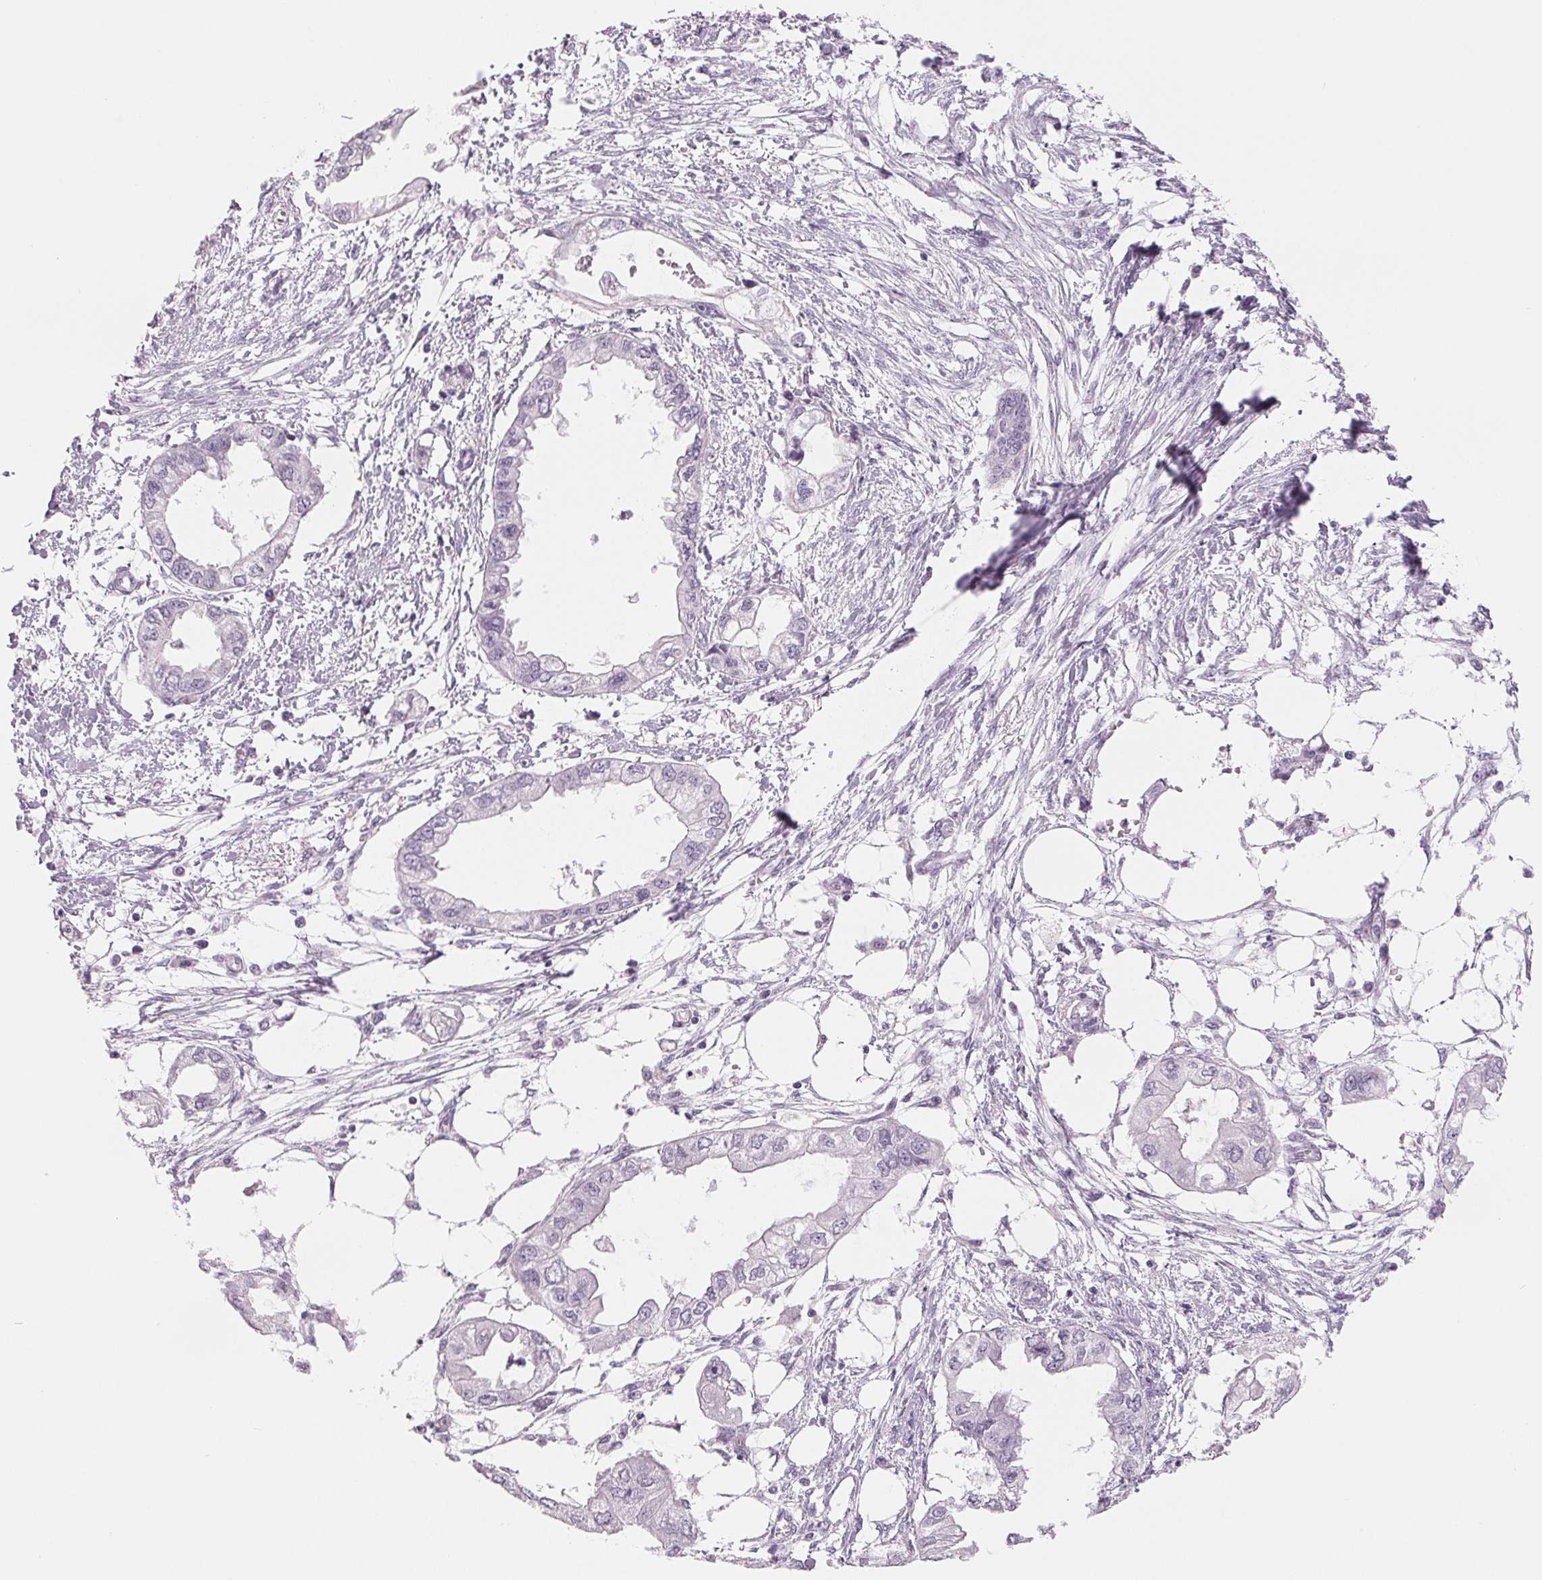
{"staining": {"intensity": "negative", "quantity": "none", "location": "none"}, "tissue": "endometrial cancer", "cell_type": "Tumor cells", "image_type": "cancer", "snomed": [{"axis": "morphology", "description": "Adenocarcinoma, NOS"}, {"axis": "morphology", "description": "Adenocarcinoma, metastatic, NOS"}, {"axis": "topography", "description": "Adipose tissue"}, {"axis": "topography", "description": "Endometrium"}], "caption": "Photomicrograph shows no protein staining in tumor cells of metastatic adenocarcinoma (endometrial) tissue. (Immunohistochemistry (ihc), brightfield microscopy, high magnification).", "gene": "CCDC168", "patient": {"sex": "female", "age": 67}}